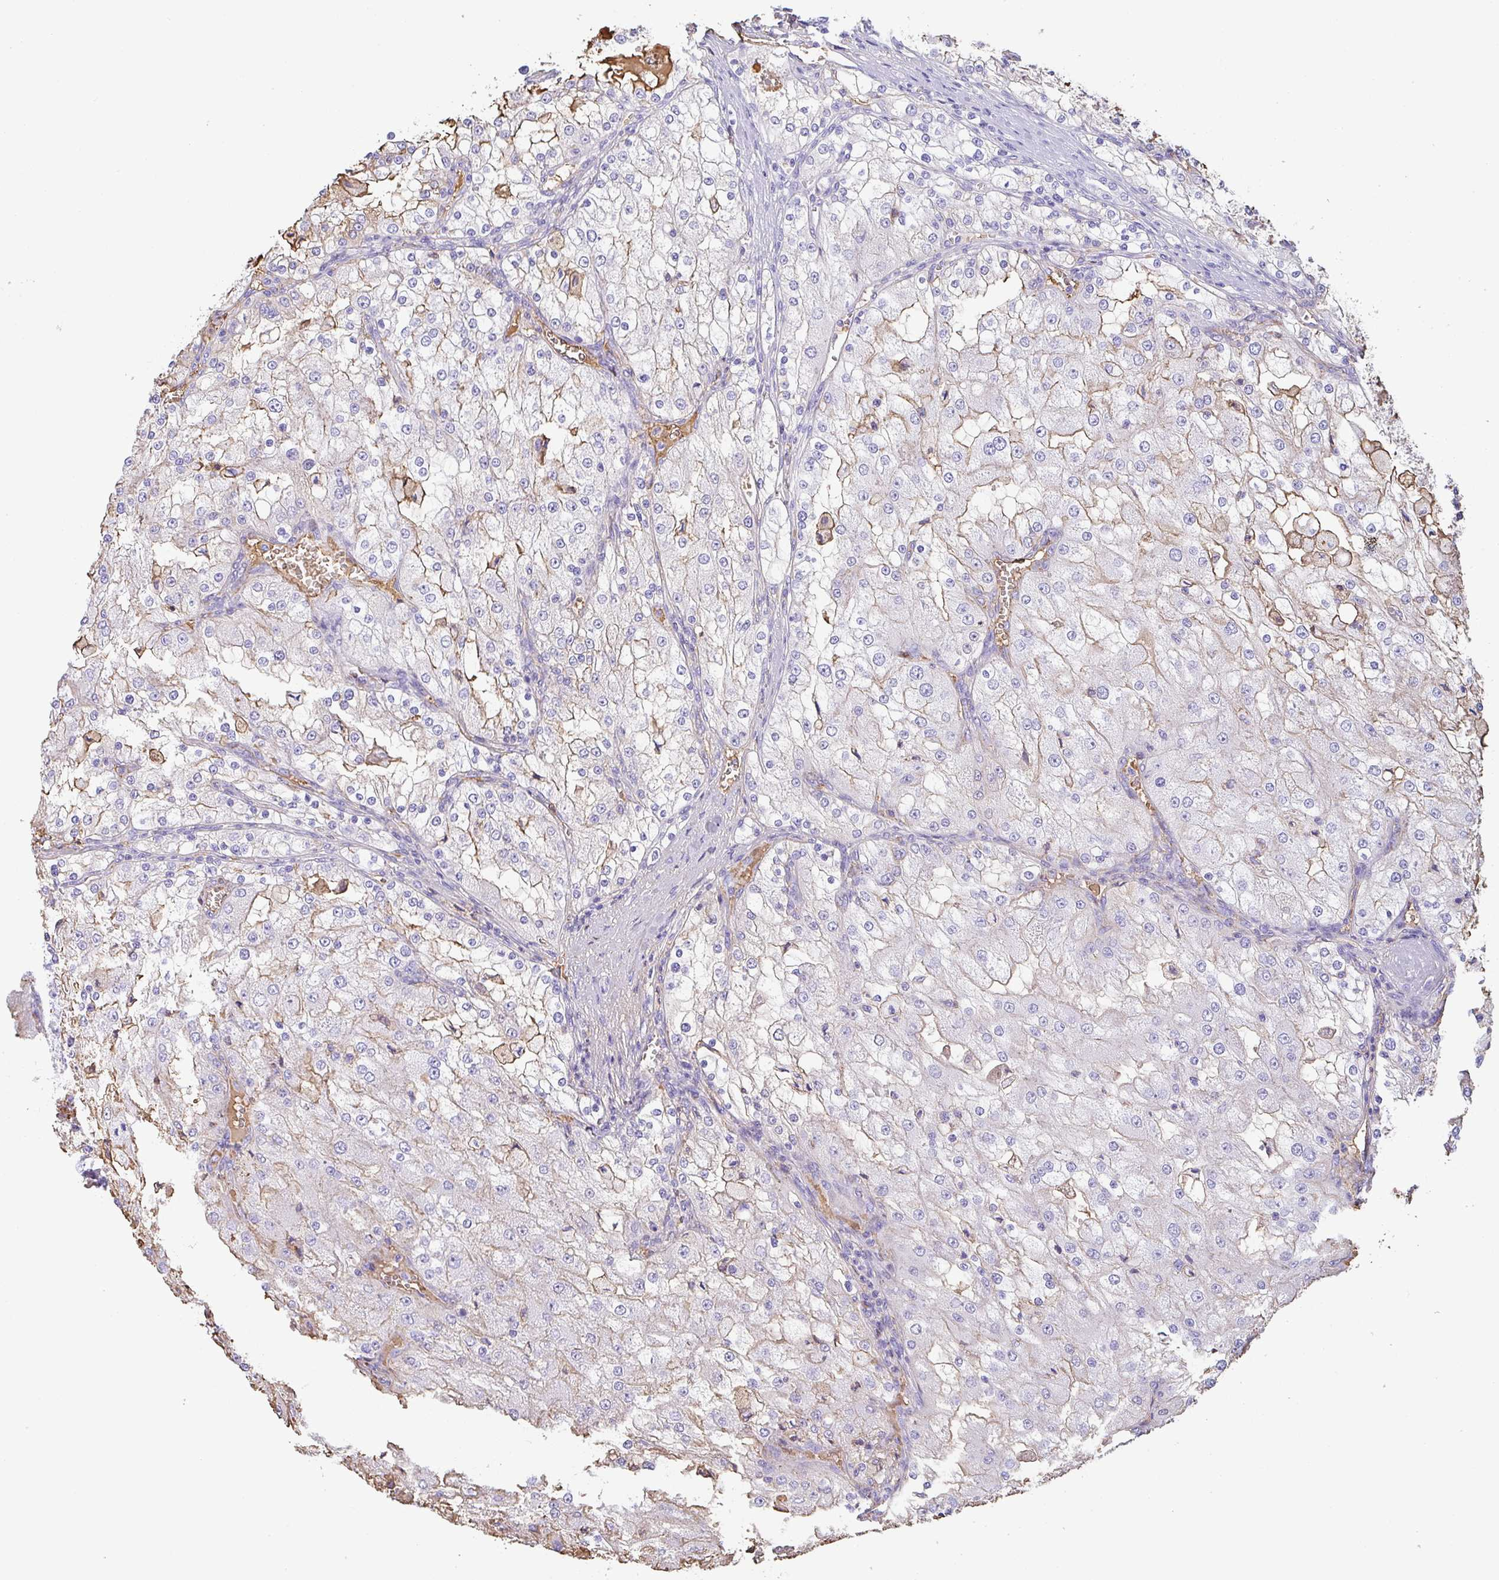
{"staining": {"intensity": "negative", "quantity": "none", "location": "none"}, "tissue": "renal cancer", "cell_type": "Tumor cells", "image_type": "cancer", "snomed": [{"axis": "morphology", "description": "Adenocarcinoma, NOS"}, {"axis": "topography", "description": "Kidney"}], "caption": "An IHC photomicrograph of renal adenocarcinoma is shown. There is no staining in tumor cells of renal adenocarcinoma.", "gene": "HOXC12", "patient": {"sex": "female", "age": 74}}